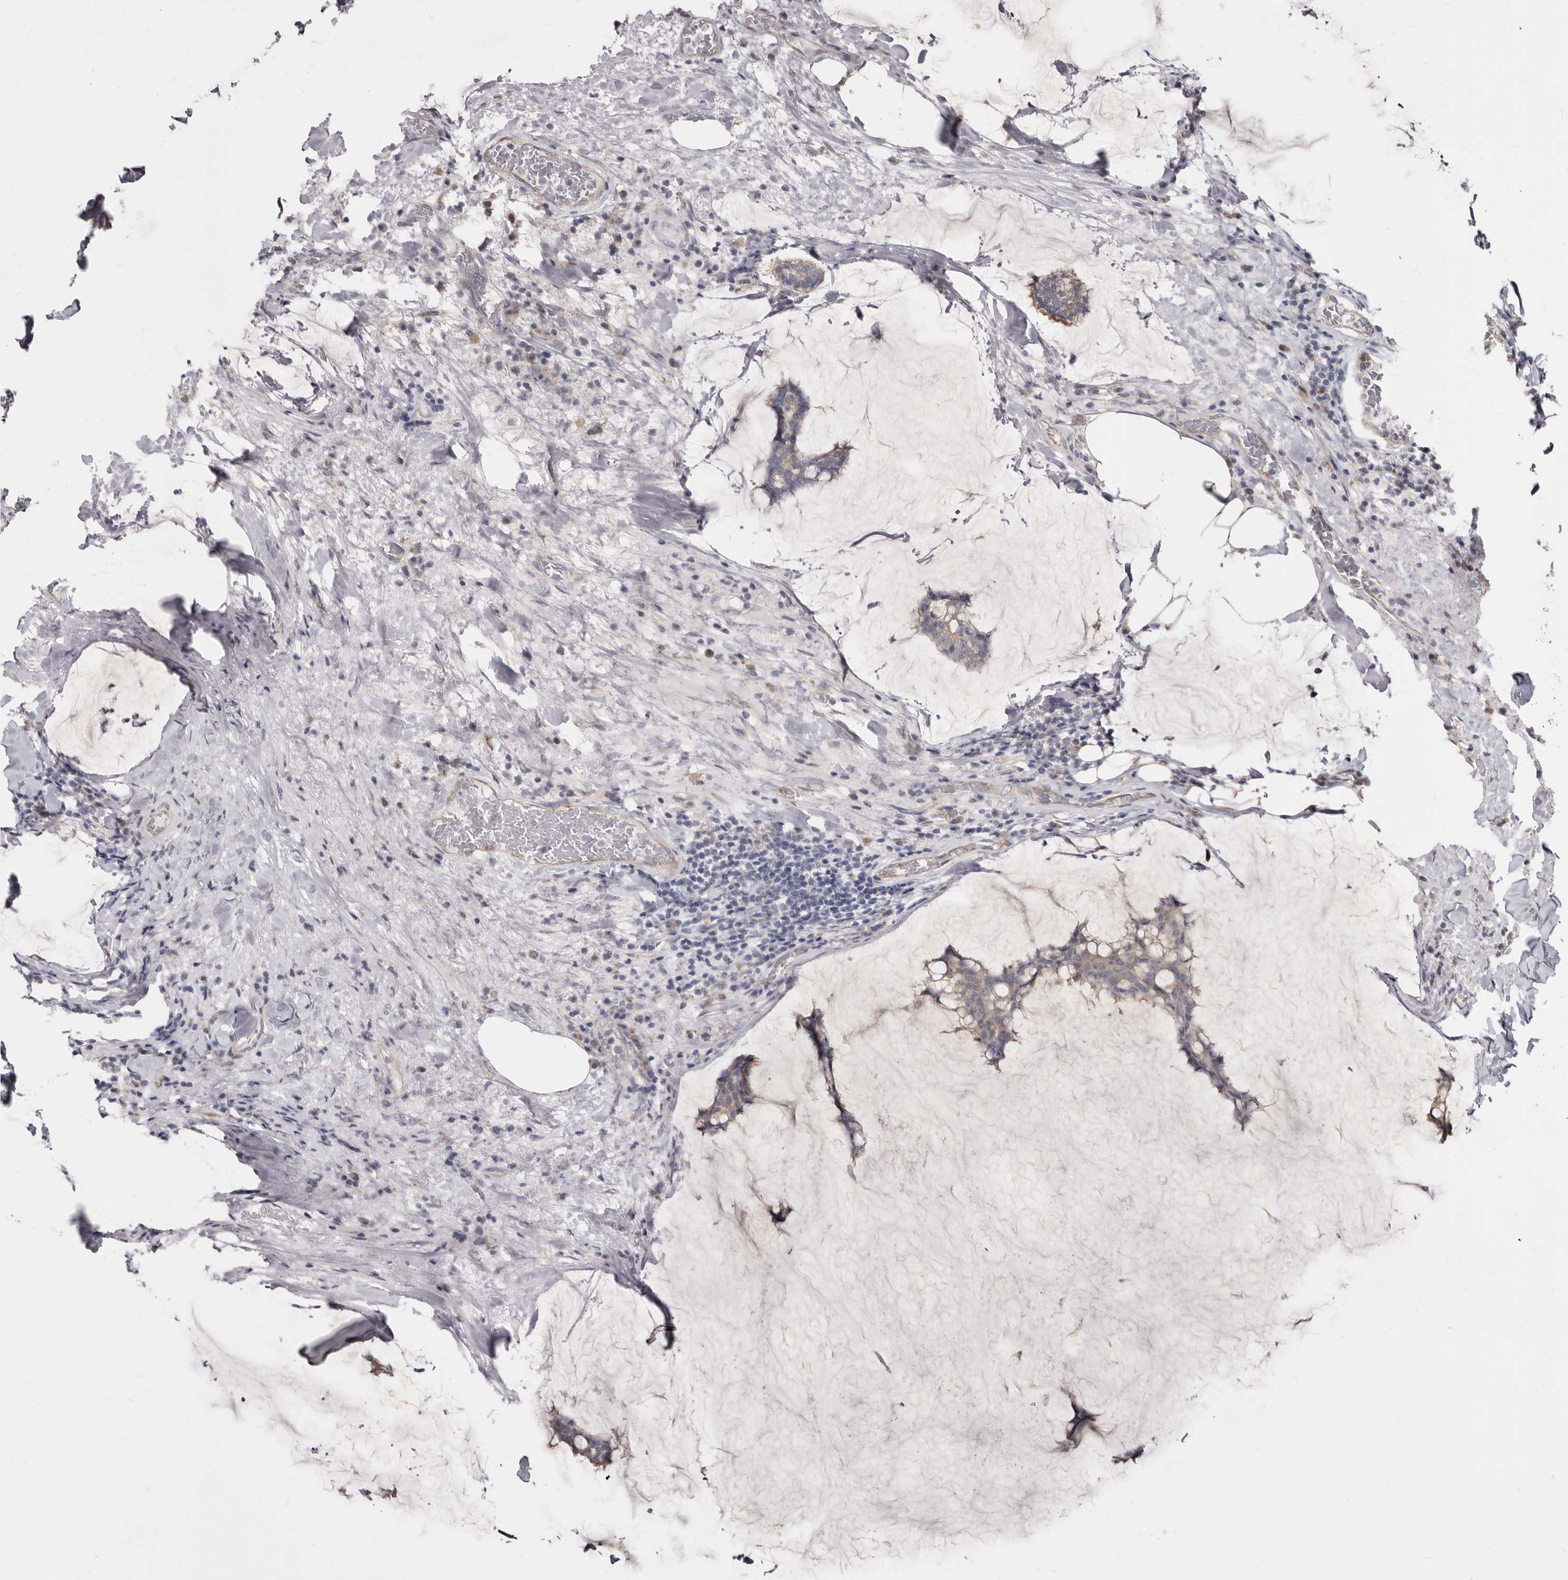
{"staining": {"intensity": "weak", "quantity": ">75%", "location": "cytoplasmic/membranous"}, "tissue": "breast cancer", "cell_type": "Tumor cells", "image_type": "cancer", "snomed": [{"axis": "morphology", "description": "Duct carcinoma"}, {"axis": "topography", "description": "Breast"}], "caption": "Approximately >75% of tumor cells in human breast cancer (infiltrating ductal carcinoma) show weak cytoplasmic/membranous protein expression as visualized by brown immunohistochemical staining.", "gene": "FMO2", "patient": {"sex": "female", "age": 93}}